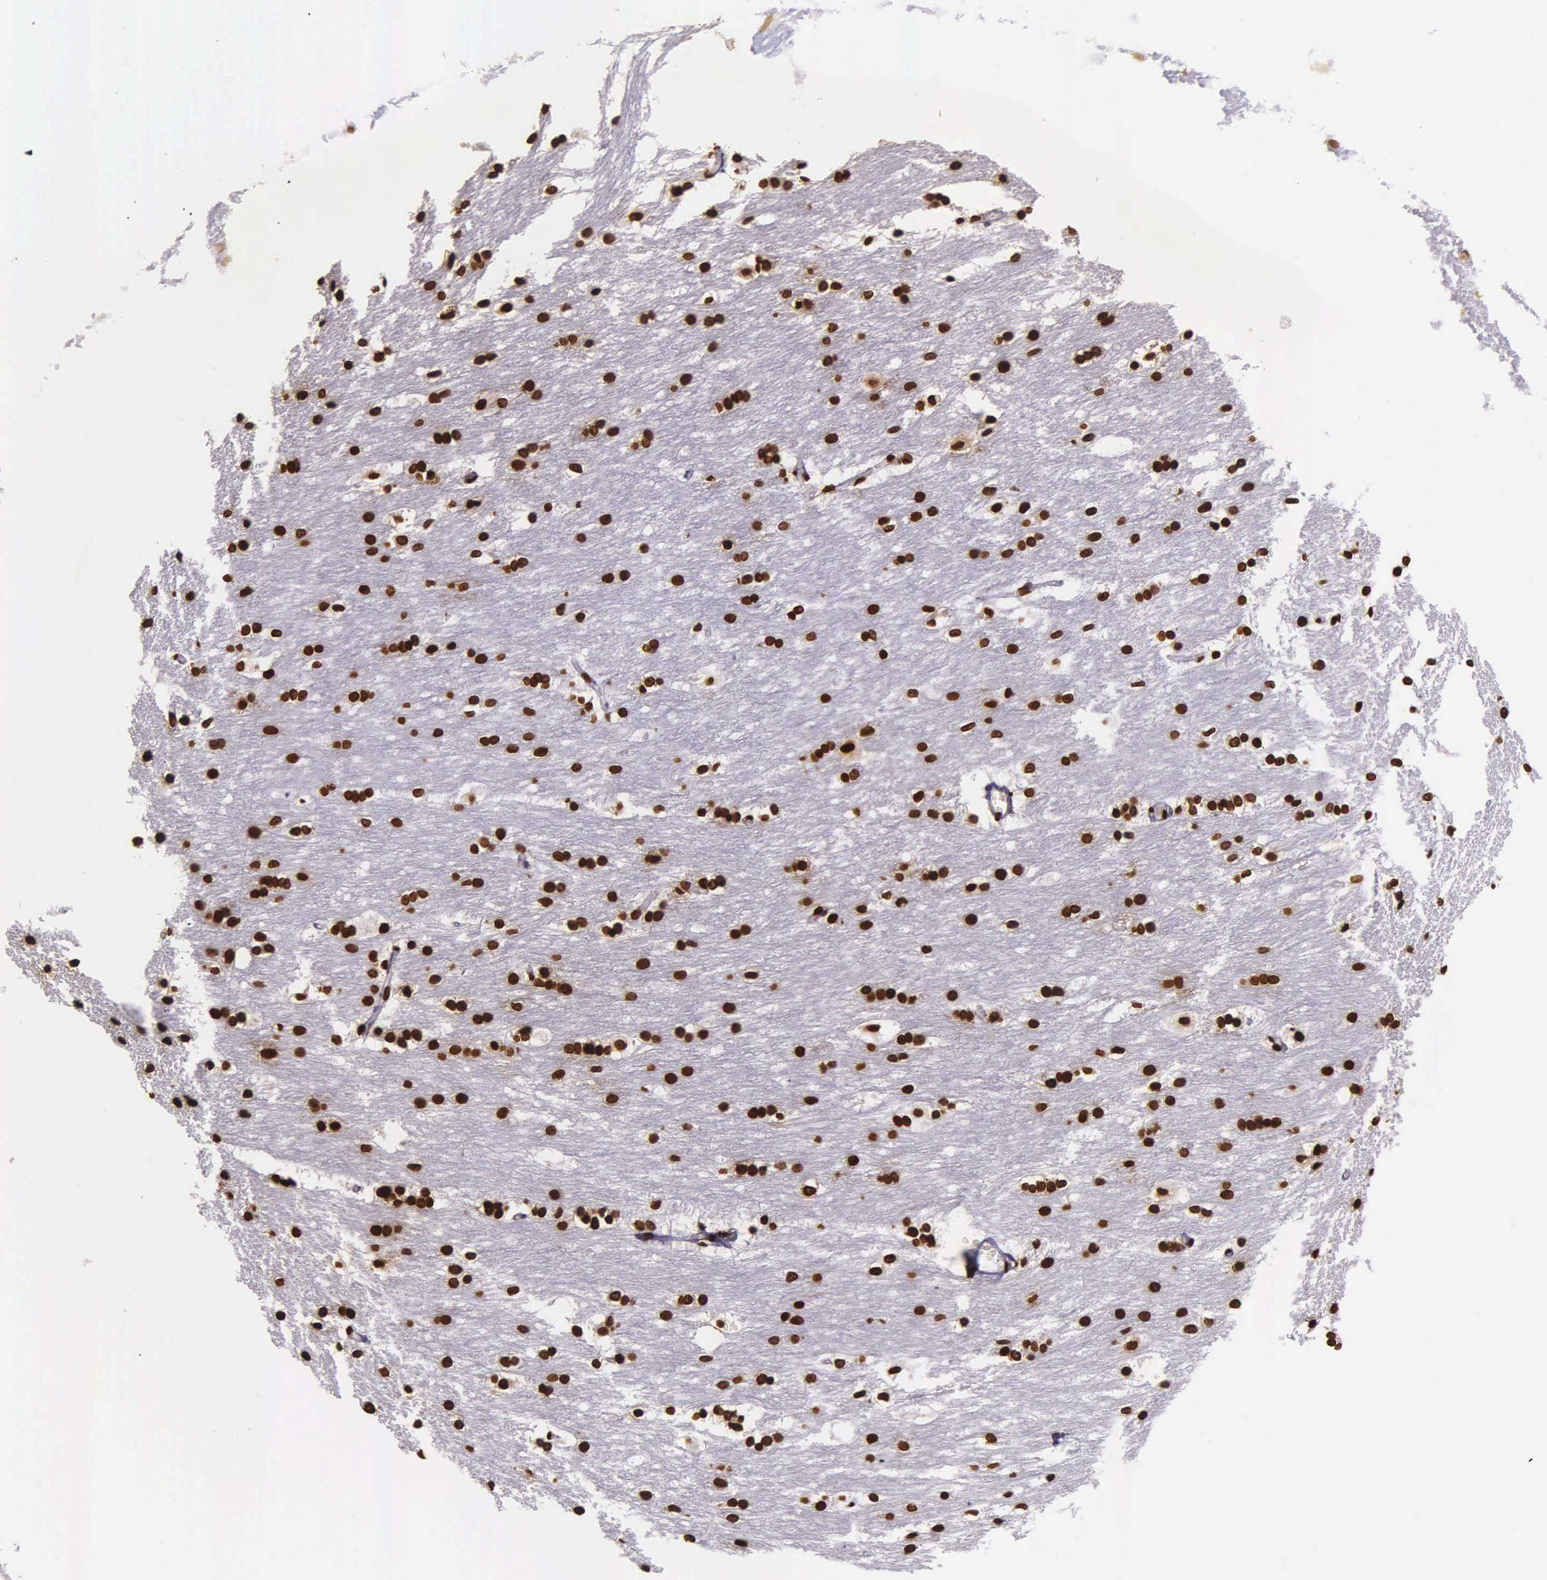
{"staining": {"intensity": "strong", "quantity": ">75%", "location": "nuclear"}, "tissue": "caudate", "cell_type": "Glial cells", "image_type": "normal", "snomed": [{"axis": "morphology", "description": "Normal tissue, NOS"}, {"axis": "topography", "description": "Lateral ventricle wall"}], "caption": "Immunohistochemical staining of normal caudate displays high levels of strong nuclear staining in about >75% of glial cells. The protein is stained brown, and the nuclei are stained in blue (DAB (3,3'-diaminobenzidine) IHC with brightfield microscopy, high magnification).", "gene": "H1", "patient": {"sex": "female", "age": 19}}